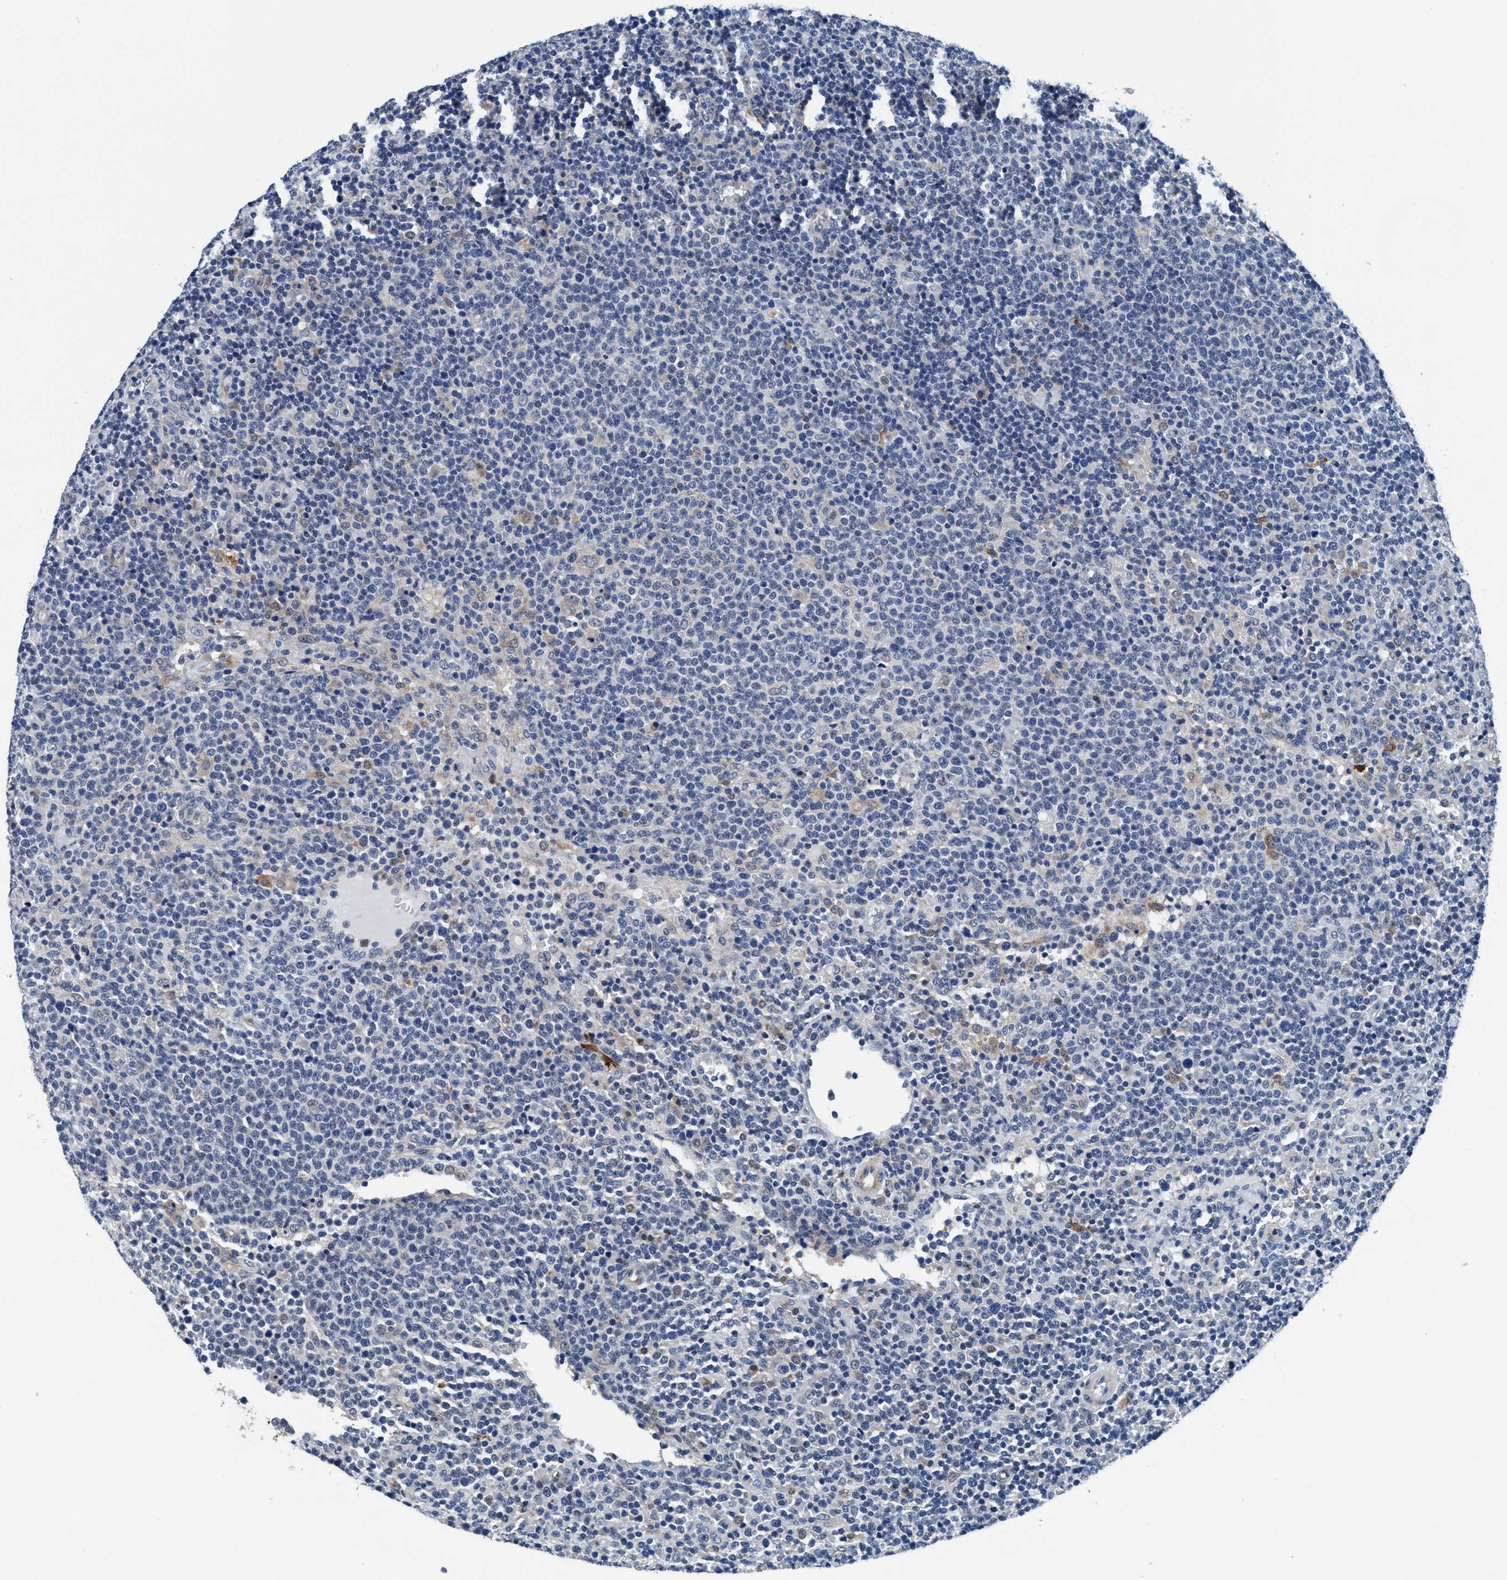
{"staining": {"intensity": "negative", "quantity": "none", "location": "none"}, "tissue": "lymphoma", "cell_type": "Tumor cells", "image_type": "cancer", "snomed": [{"axis": "morphology", "description": "Malignant lymphoma, non-Hodgkin's type, High grade"}, {"axis": "topography", "description": "Lymph node"}], "caption": "High-grade malignant lymphoma, non-Hodgkin's type stained for a protein using immunohistochemistry exhibits no staining tumor cells.", "gene": "TMEM94", "patient": {"sex": "male", "age": 61}}